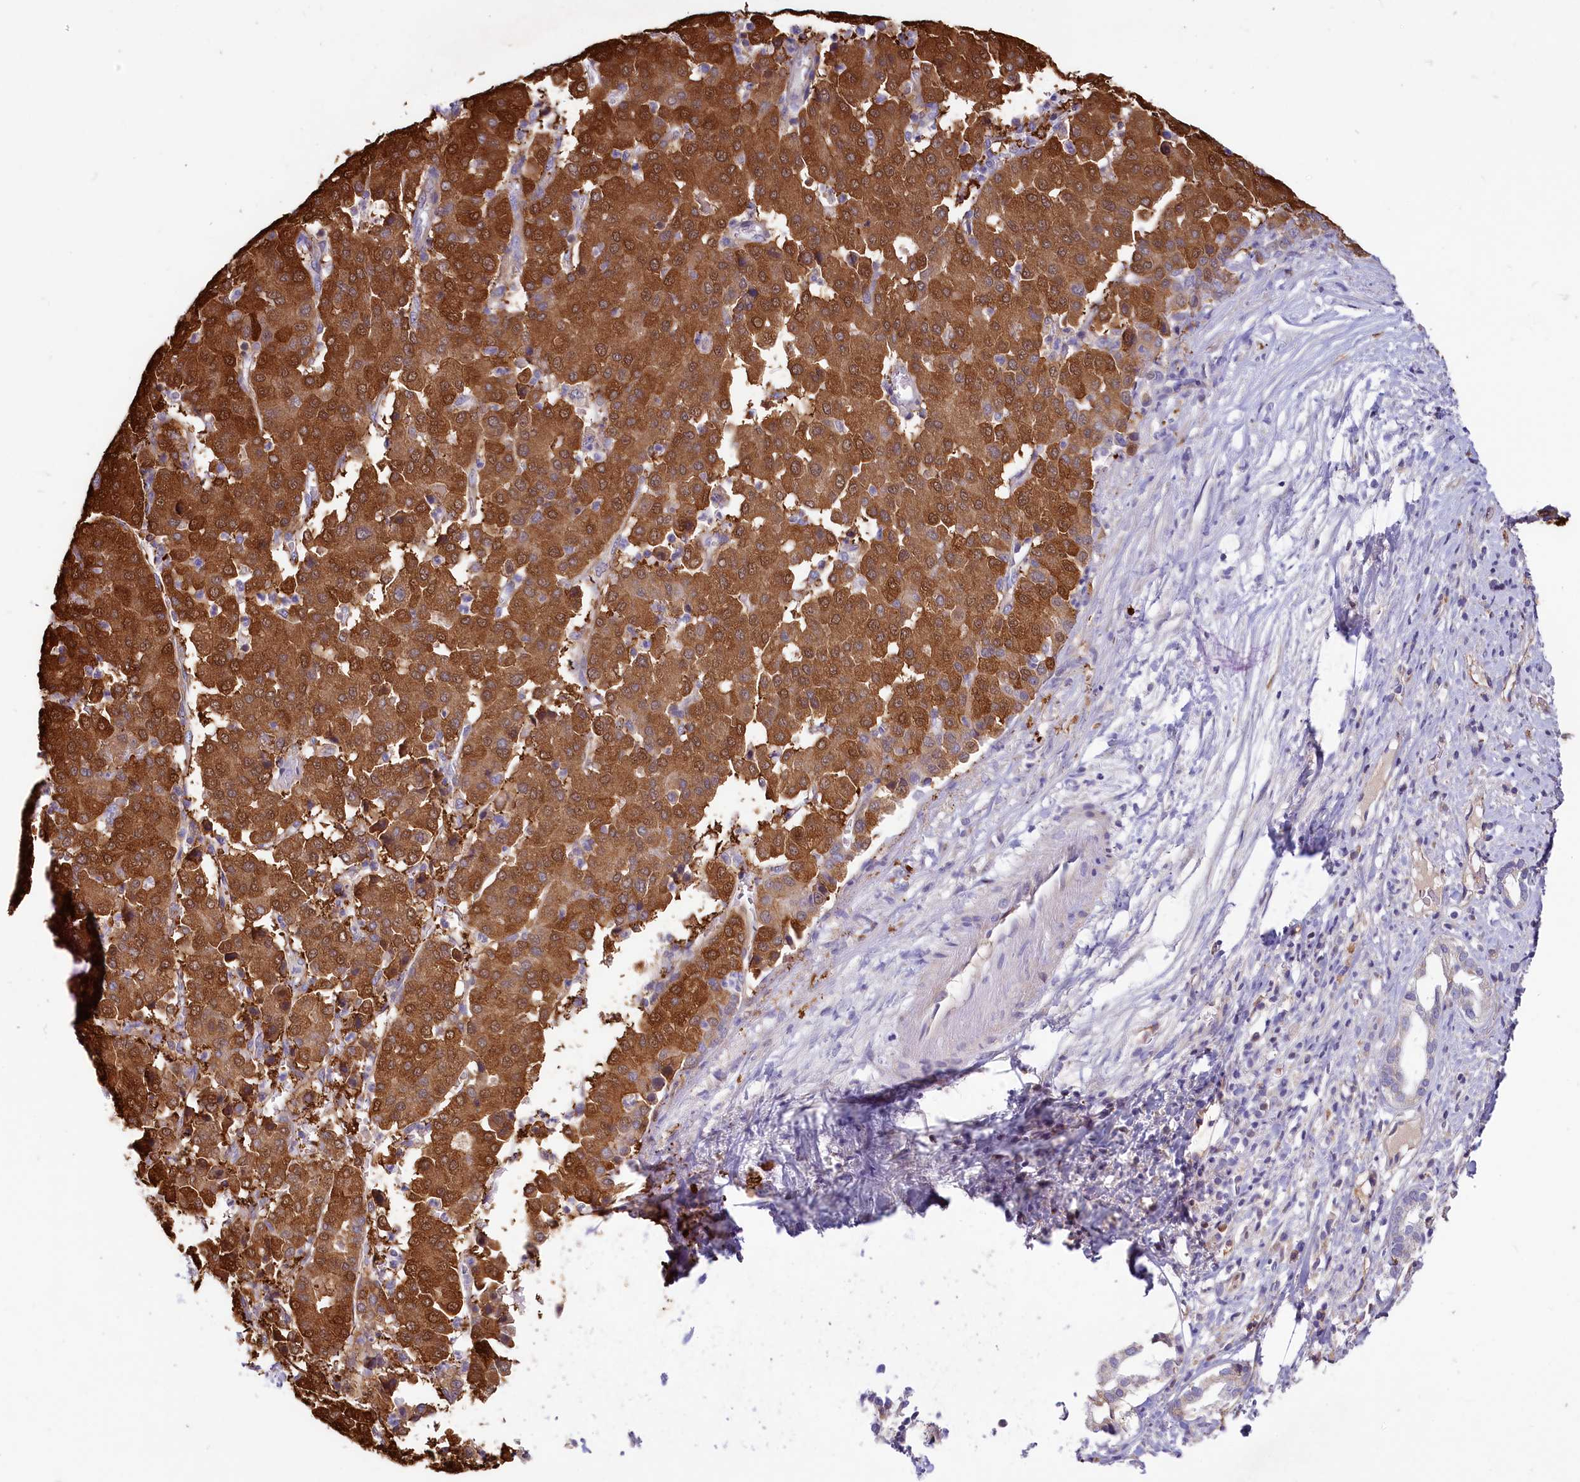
{"staining": {"intensity": "strong", "quantity": ">75%", "location": "cytoplasmic/membranous,nuclear"}, "tissue": "liver cancer", "cell_type": "Tumor cells", "image_type": "cancer", "snomed": [{"axis": "morphology", "description": "Carcinoma, Hepatocellular, NOS"}, {"axis": "topography", "description": "Liver"}], "caption": "Immunohistochemistry of human hepatocellular carcinoma (liver) exhibits high levels of strong cytoplasmic/membranous and nuclear expression in approximately >75% of tumor cells. (Stains: DAB (3,3'-diaminobenzidine) in brown, nuclei in blue, Microscopy: brightfield microscopy at high magnification).", "gene": "LMOD3", "patient": {"sex": "male", "age": 65}}